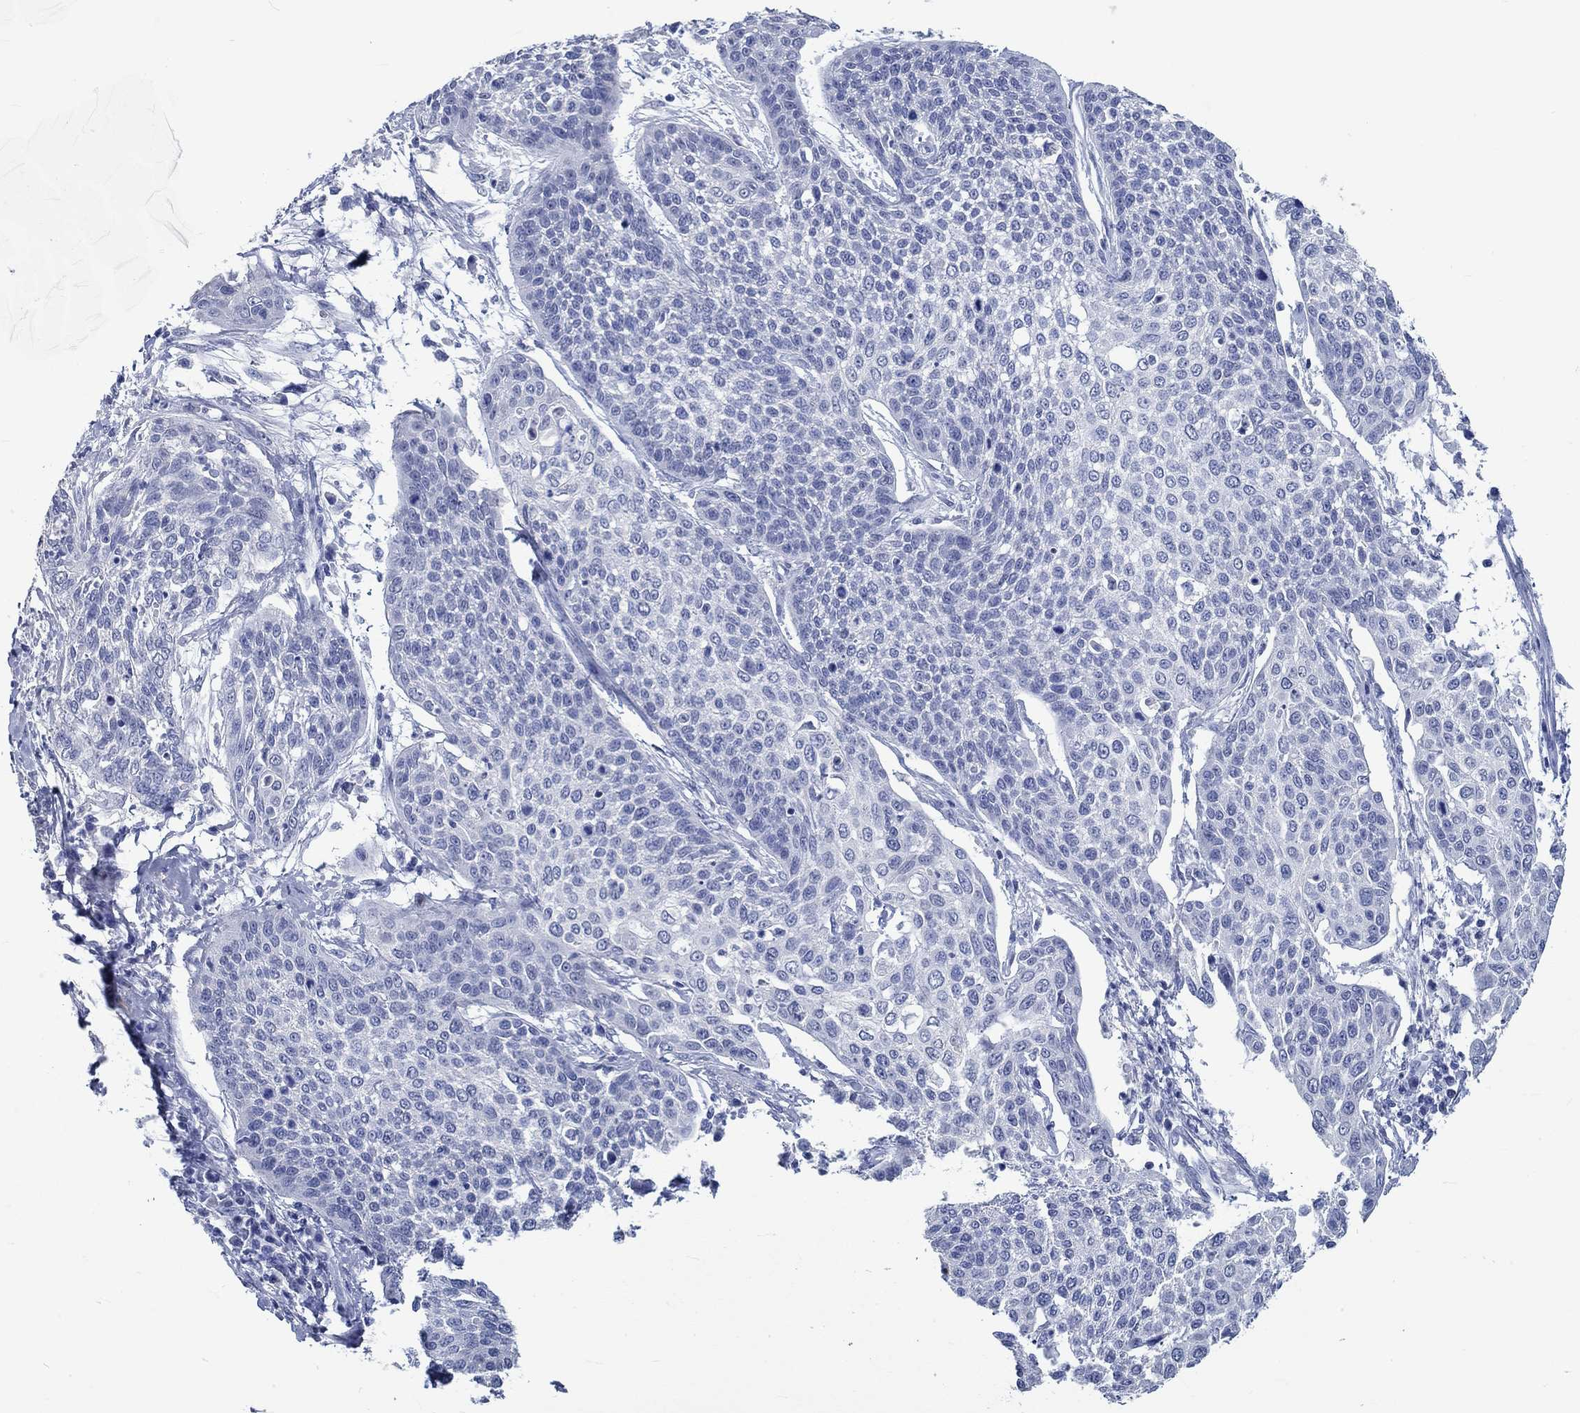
{"staining": {"intensity": "negative", "quantity": "none", "location": "none"}, "tissue": "cervical cancer", "cell_type": "Tumor cells", "image_type": "cancer", "snomed": [{"axis": "morphology", "description": "Squamous cell carcinoma, NOS"}, {"axis": "topography", "description": "Cervix"}], "caption": "Immunohistochemical staining of squamous cell carcinoma (cervical) demonstrates no significant positivity in tumor cells.", "gene": "C4orf47", "patient": {"sex": "female", "age": 34}}